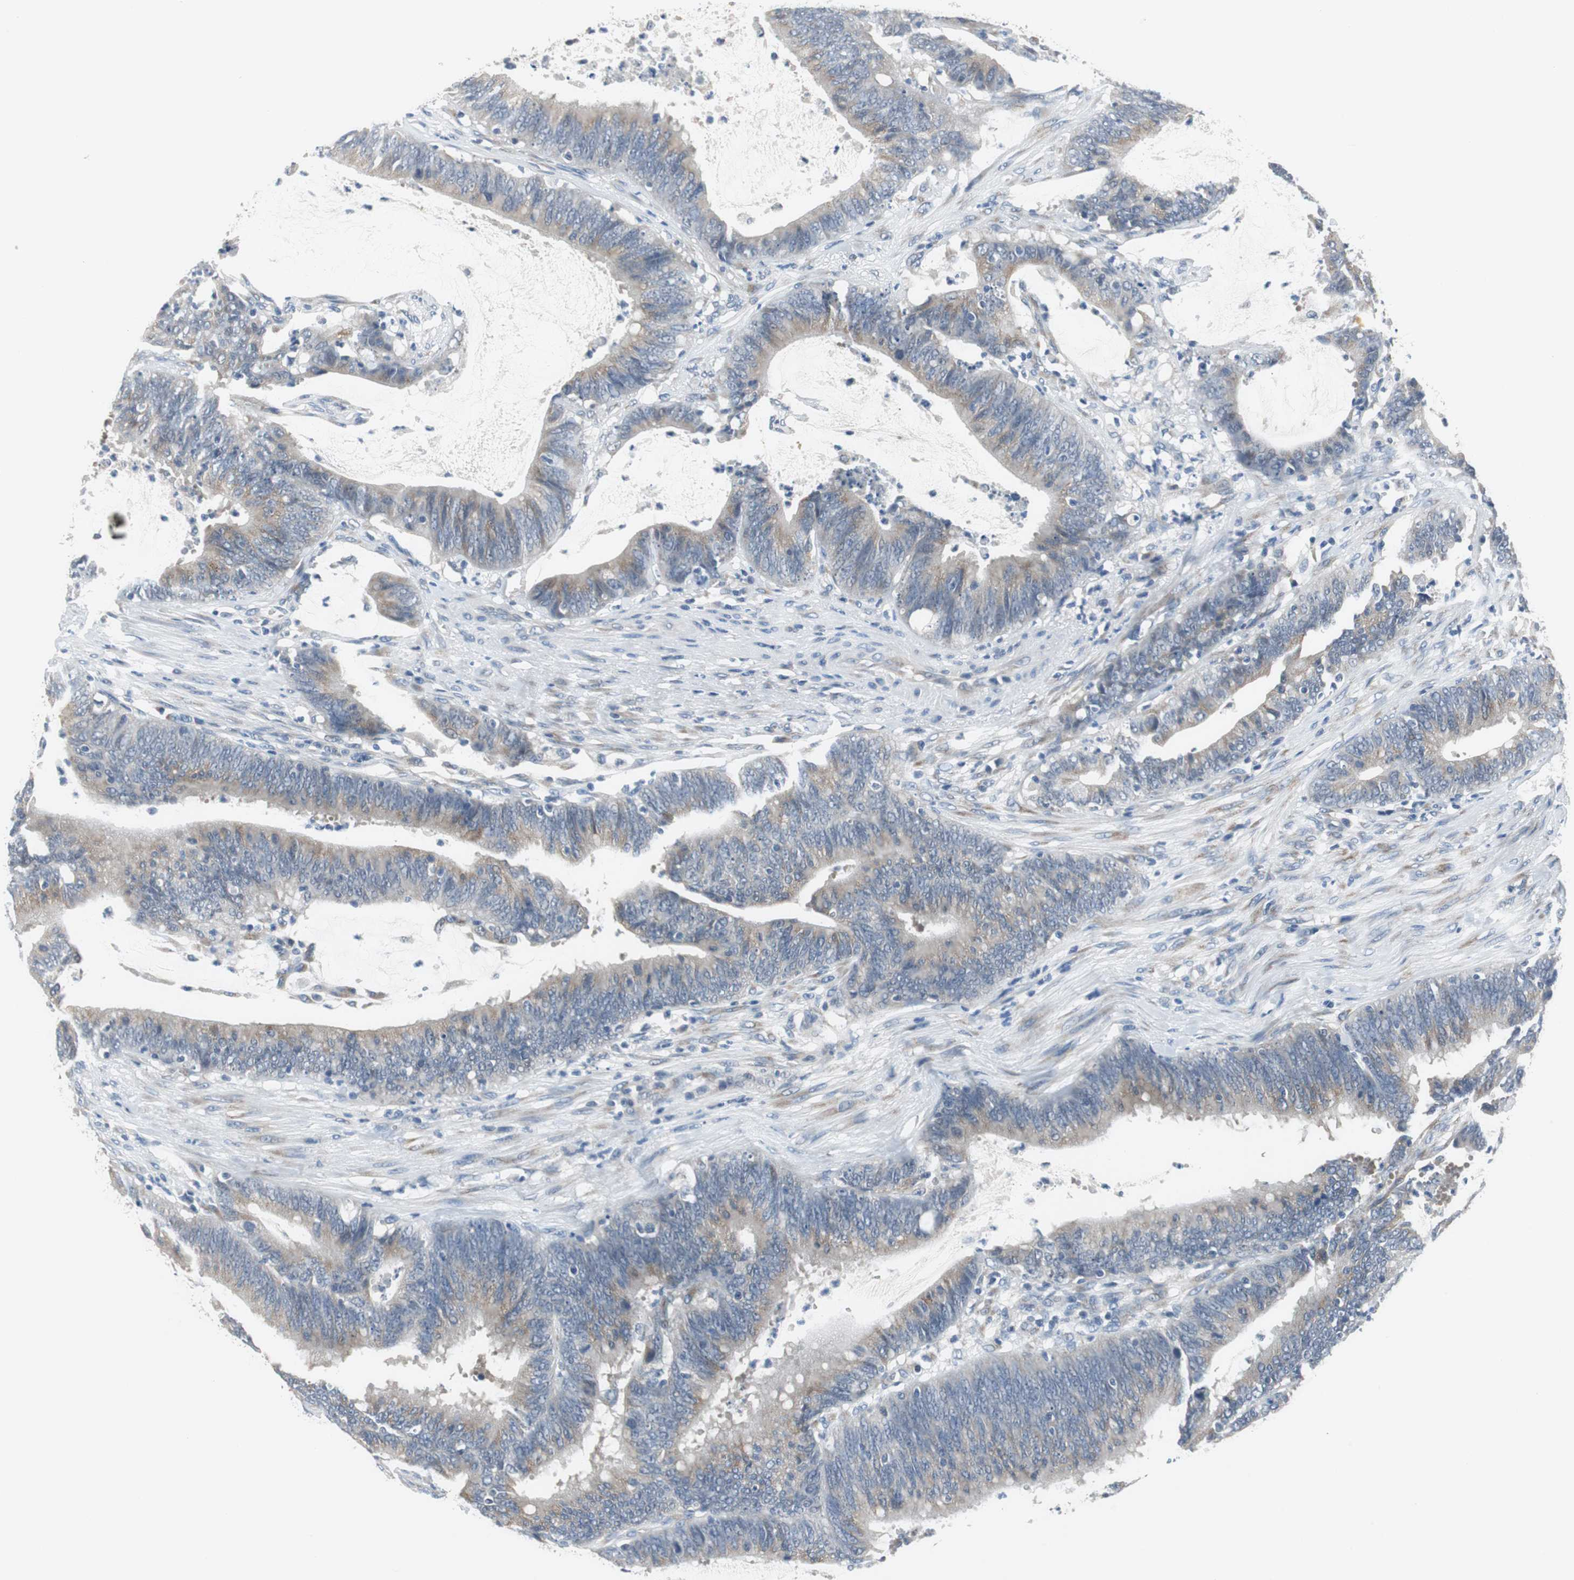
{"staining": {"intensity": "weak", "quantity": ">75%", "location": "cytoplasmic/membranous"}, "tissue": "colorectal cancer", "cell_type": "Tumor cells", "image_type": "cancer", "snomed": [{"axis": "morphology", "description": "Adenocarcinoma, NOS"}, {"axis": "topography", "description": "Rectum"}], "caption": "A brown stain highlights weak cytoplasmic/membranous staining of a protein in colorectal cancer (adenocarcinoma) tumor cells.", "gene": "PLAA", "patient": {"sex": "female", "age": 66}}